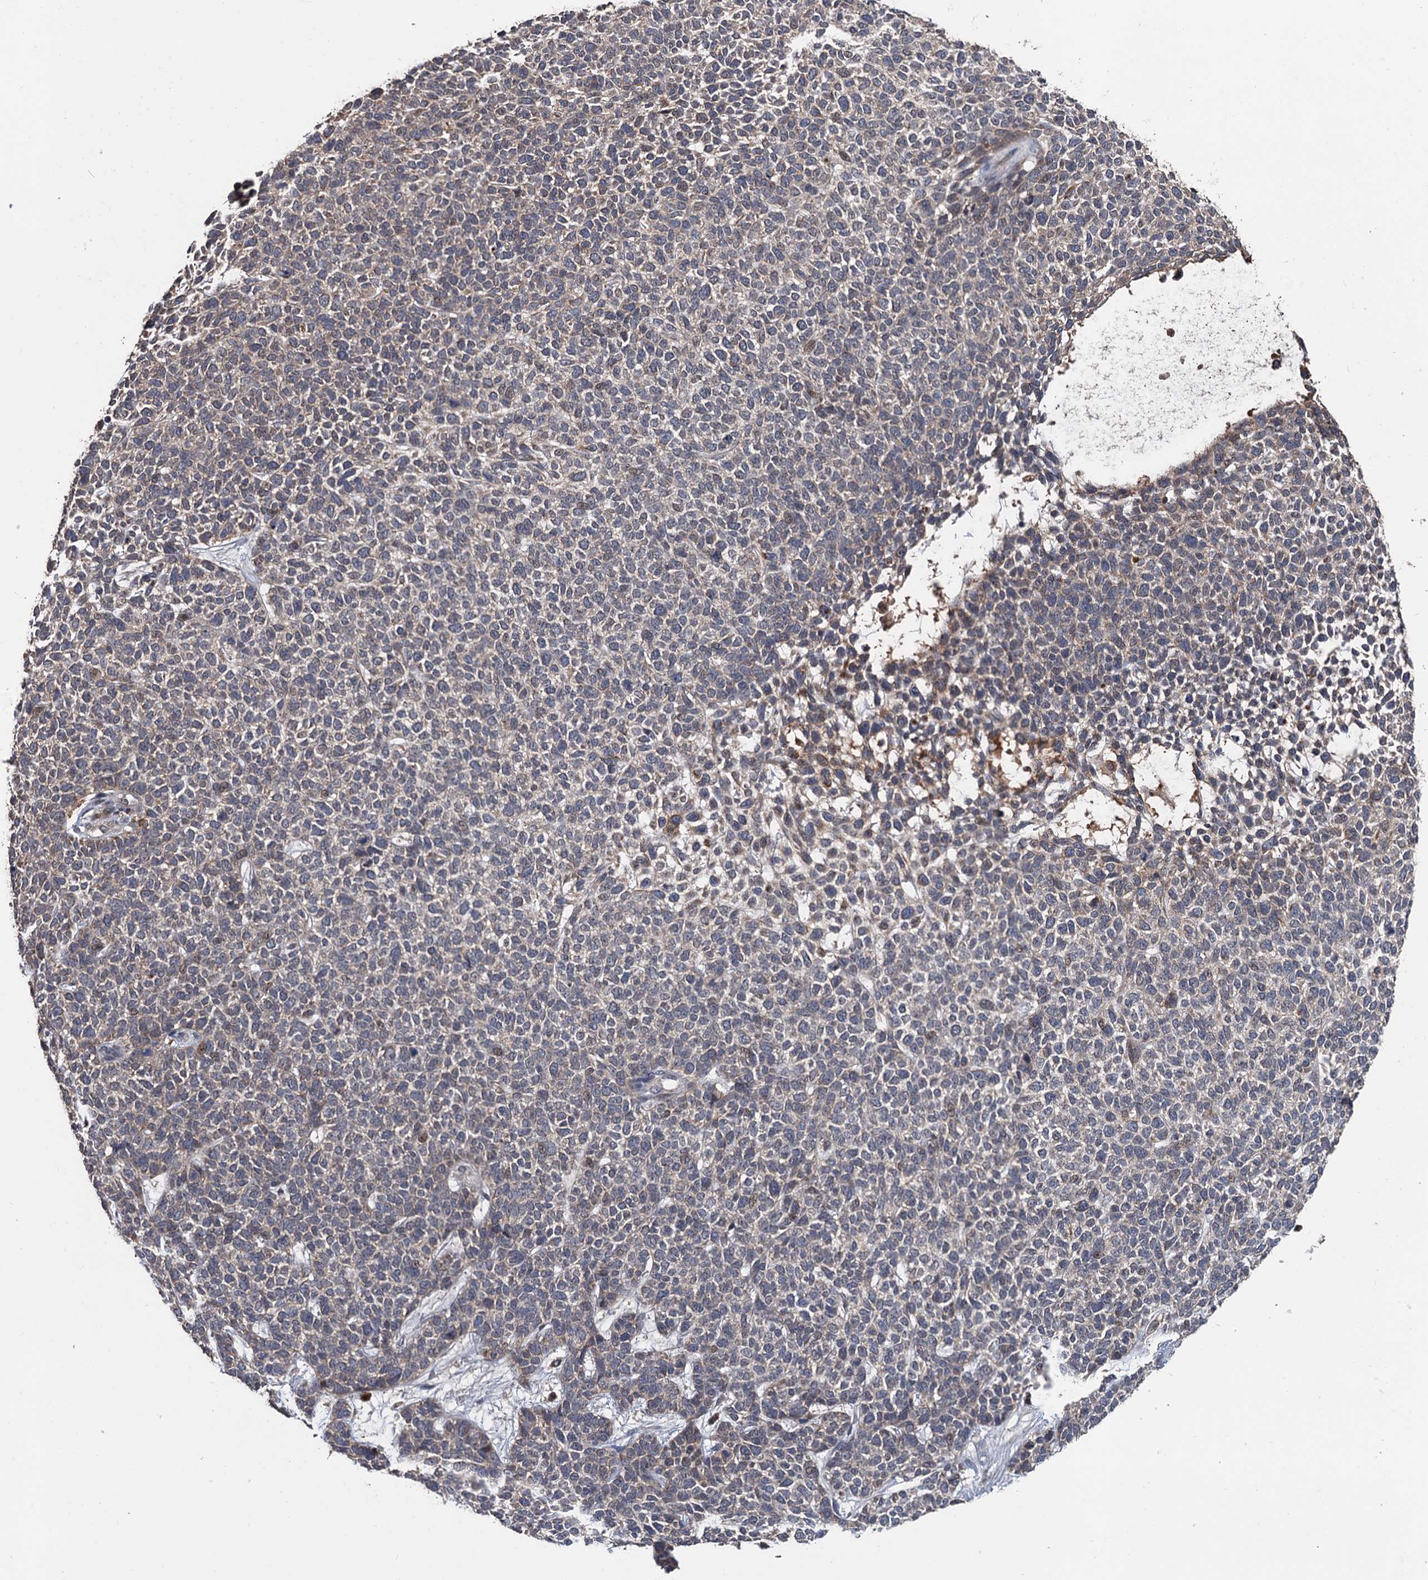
{"staining": {"intensity": "weak", "quantity": "25%-75%", "location": "cytoplasmic/membranous"}, "tissue": "skin cancer", "cell_type": "Tumor cells", "image_type": "cancer", "snomed": [{"axis": "morphology", "description": "Basal cell carcinoma"}, {"axis": "topography", "description": "Skin"}], "caption": "Immunohistochemistry staining of basal cell carcinoma (skin), which shows low levels of weak cytoplasmic/membranous staining in approximately 25%-75% of tumor cells indicating weak cytoplasmic/membranous protein expression. The staining was performed using DAB (brown) for protein detection and nuclei were counterstained in hematoxylin (blue).", "gene": "ZNF438", "patient": {"sex": "female", "age": 84}}